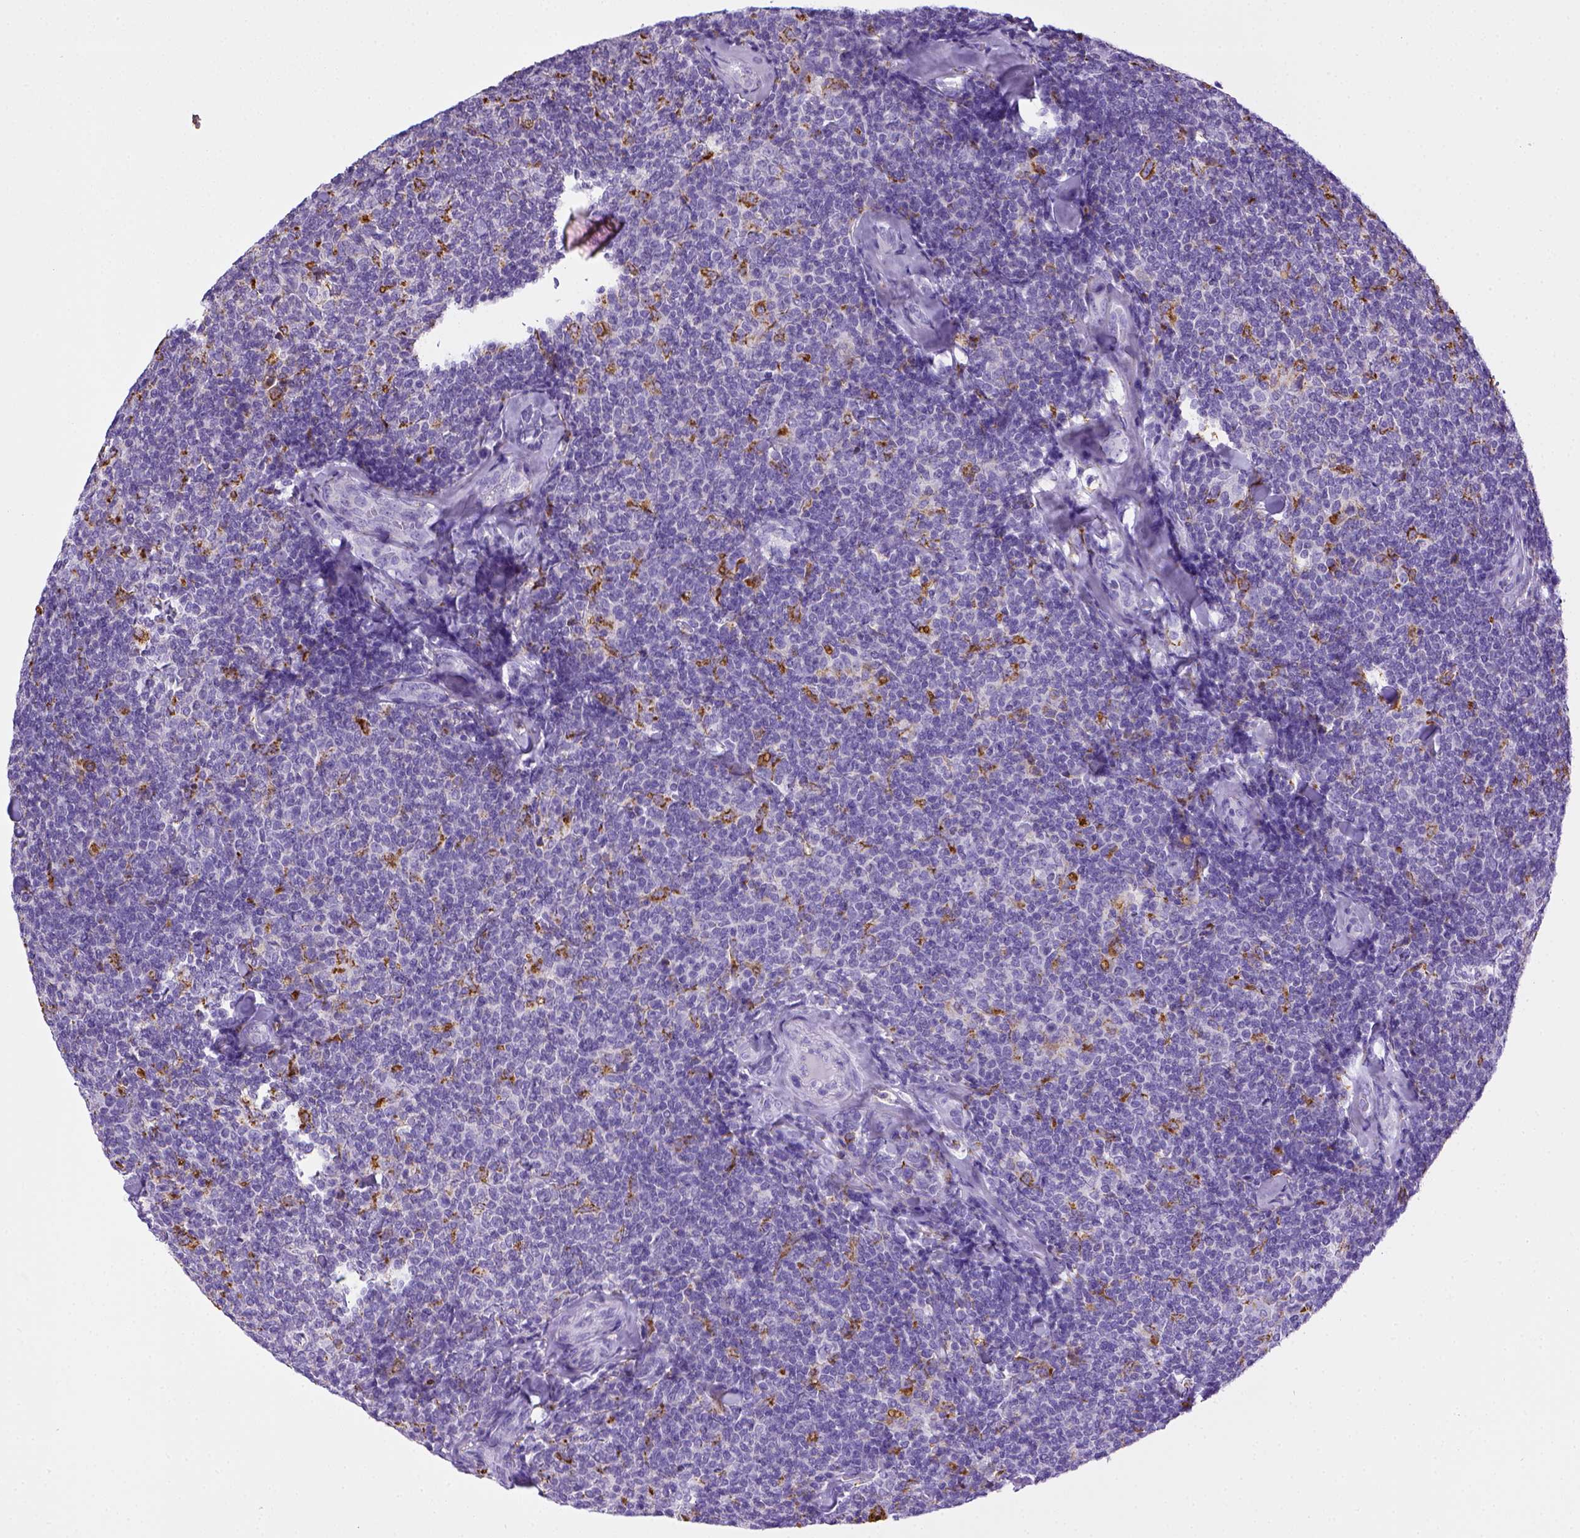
{"staining": {"intensity": "negative", "quantity": "none", "location": "none"}, "tissue": "lymphoma", "cell_type": "Tumor cells", "image_type": "cancer", "snomed": [{"axis": "morphology", "description": "Malignant lymphoma, non-Hodgkin's type, Low grade"}, {"axis": "topography", "description": "Lymph node"}], "caption": "Immunohistochemical staining of low-grade malignant lymphoma, non-Hodgkin's type displays no significant expression in tumor cells. Brightfield microscopy of immunohistochemistry (IHC) stained with DAB (brown) and hematoxylin (blue), captured at high magnification.", "gene": "CD68", "patient": {"sex": "female", "age": 56}}